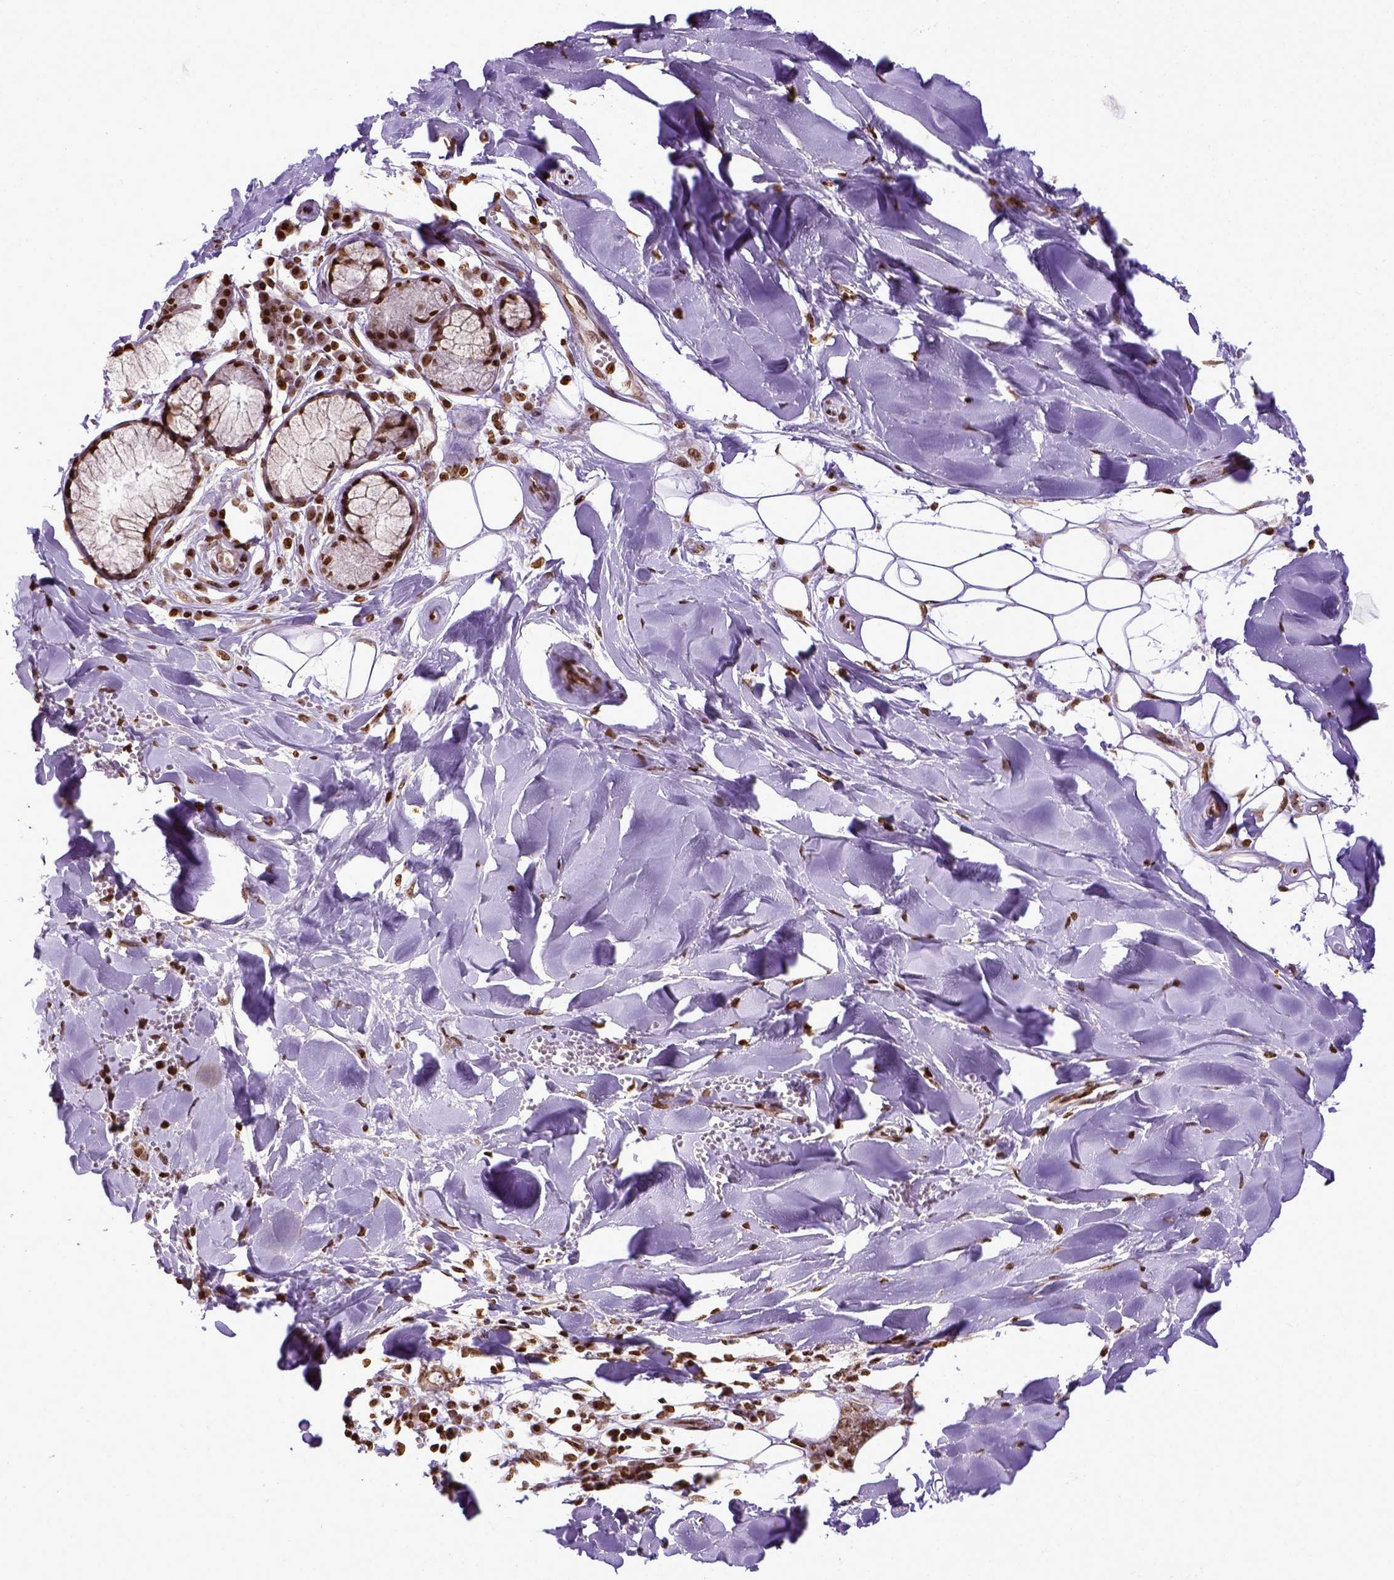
{"staining": {"intensity": "strong", "quantity": ">75%", "location": "nuclear"}, "tissue": "adipose tissue", "cell_type": "Adipocytes", "image_type": "normal", "snomed": [{"axis": "morphology", "description": "Normal tissue, NOS"}, {"axis": "morphology", "description": "Squamous cell carcinoma, NOS"}, {"axis": "topography", "description": "Cartilage tissue"}, {"axis": "topography", "description": "Bronchus"}, {"axis": "topography", "description": "Lung"}], "caption": "High-magnification brightfield microscopy of normal adipose tissue stained with DAB (brown) and counterstained with hematoxylin (blue). adipocytes exhibit strong nuclear staining is seen in about>75% of cells. Nuclei are stained in blue.", "gene": "ZNF75D", "patient": {"sex": "male", "age": 66}}